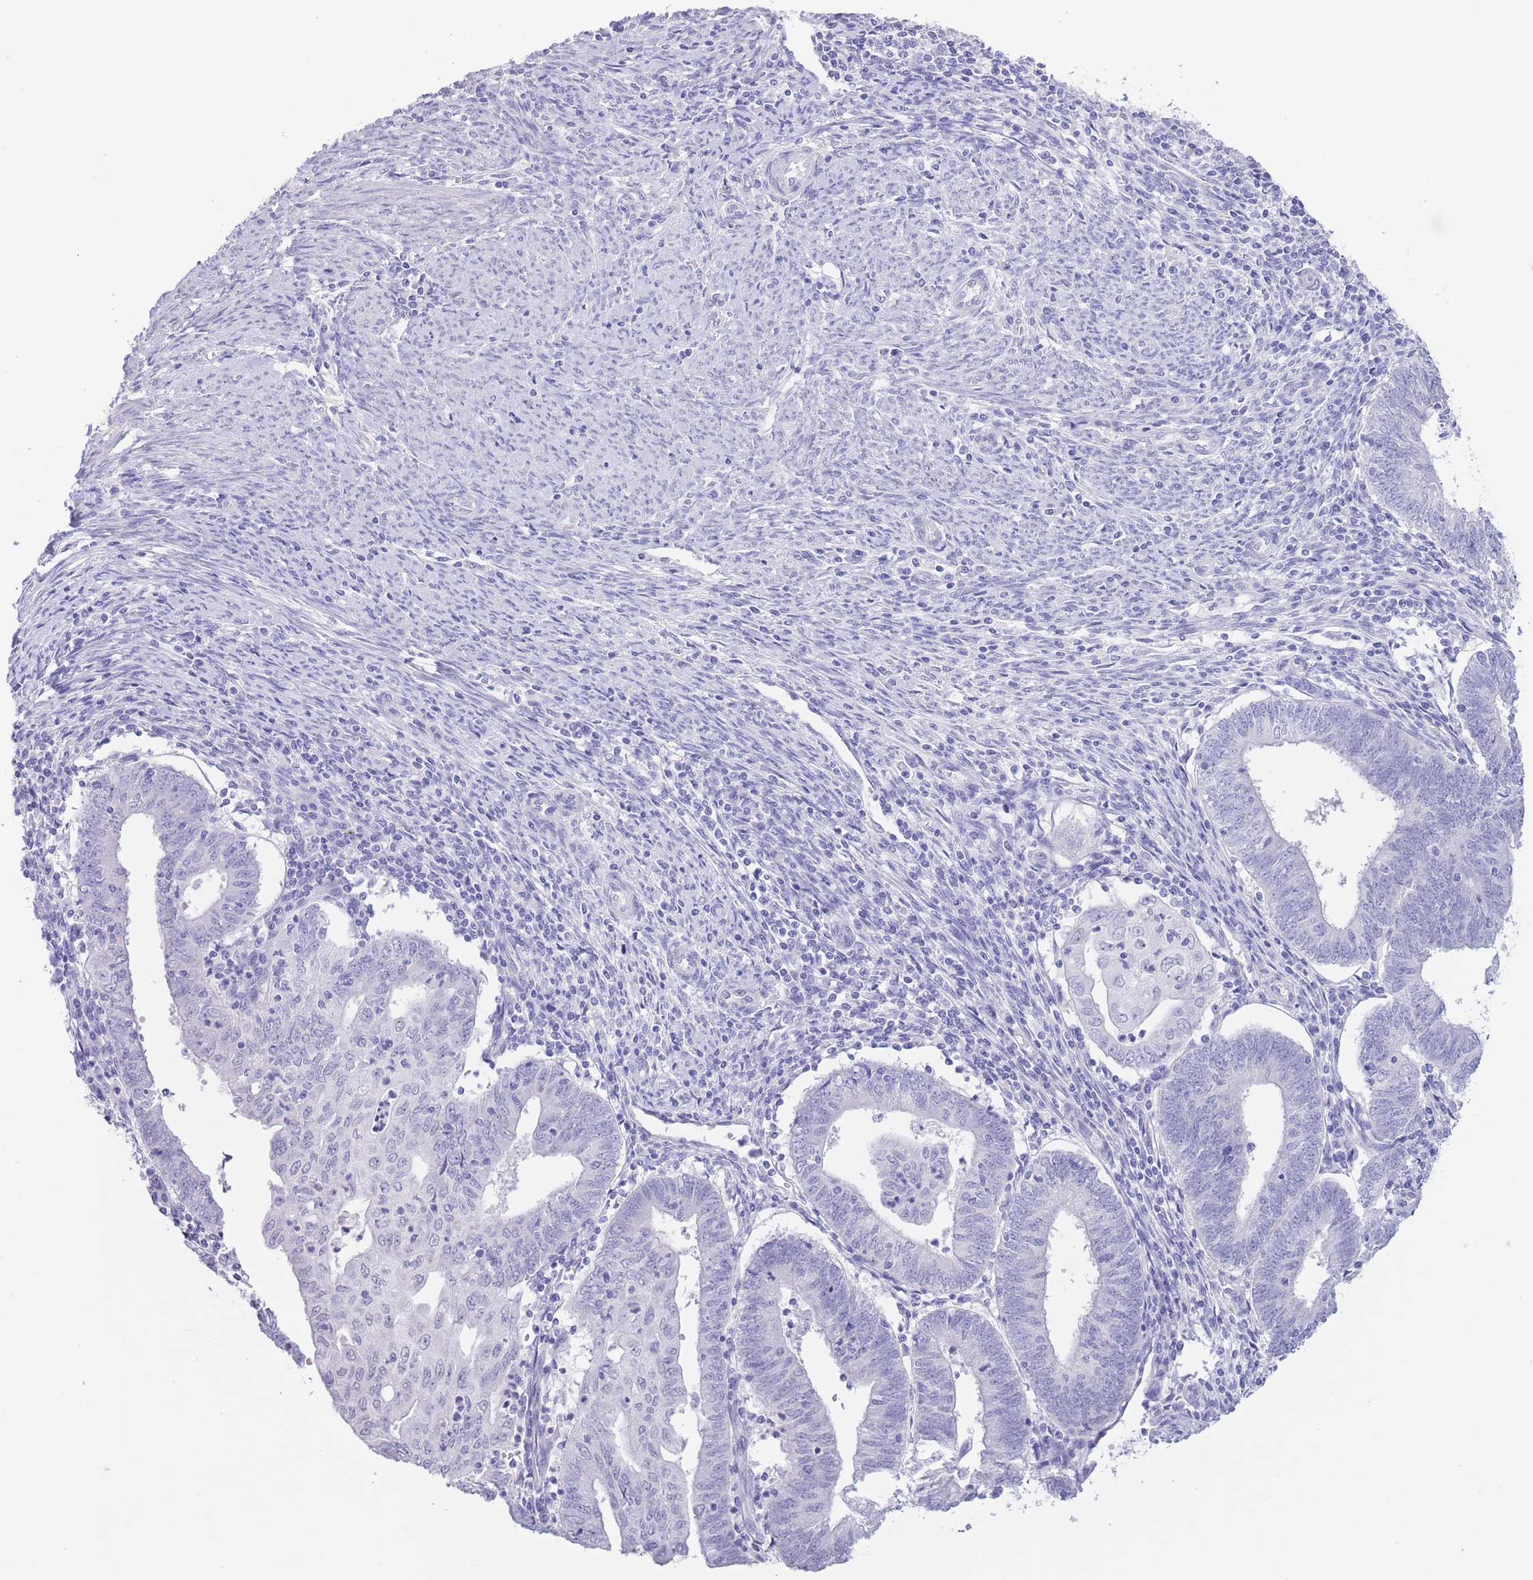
{"staining": {"intensity": "negative", "quantity": "none", "location": "none"}, "tissue": "endometrial cancer", "cell_type": "Tumor cells", "image_type": "cancer", "snomed": [{"axis": "morphology", "description": "Adenocarcinoma, NOS"}, {"axis": "topography", "description": "Endometrium"}], "caption": "This is an immunohistochemistry (IHC) micrograph of human adenocarcinoma (endometrial). There is no staining in tumor cells.", "gene": "PKLR", "patient": {"sex": "female", "age": 60}}